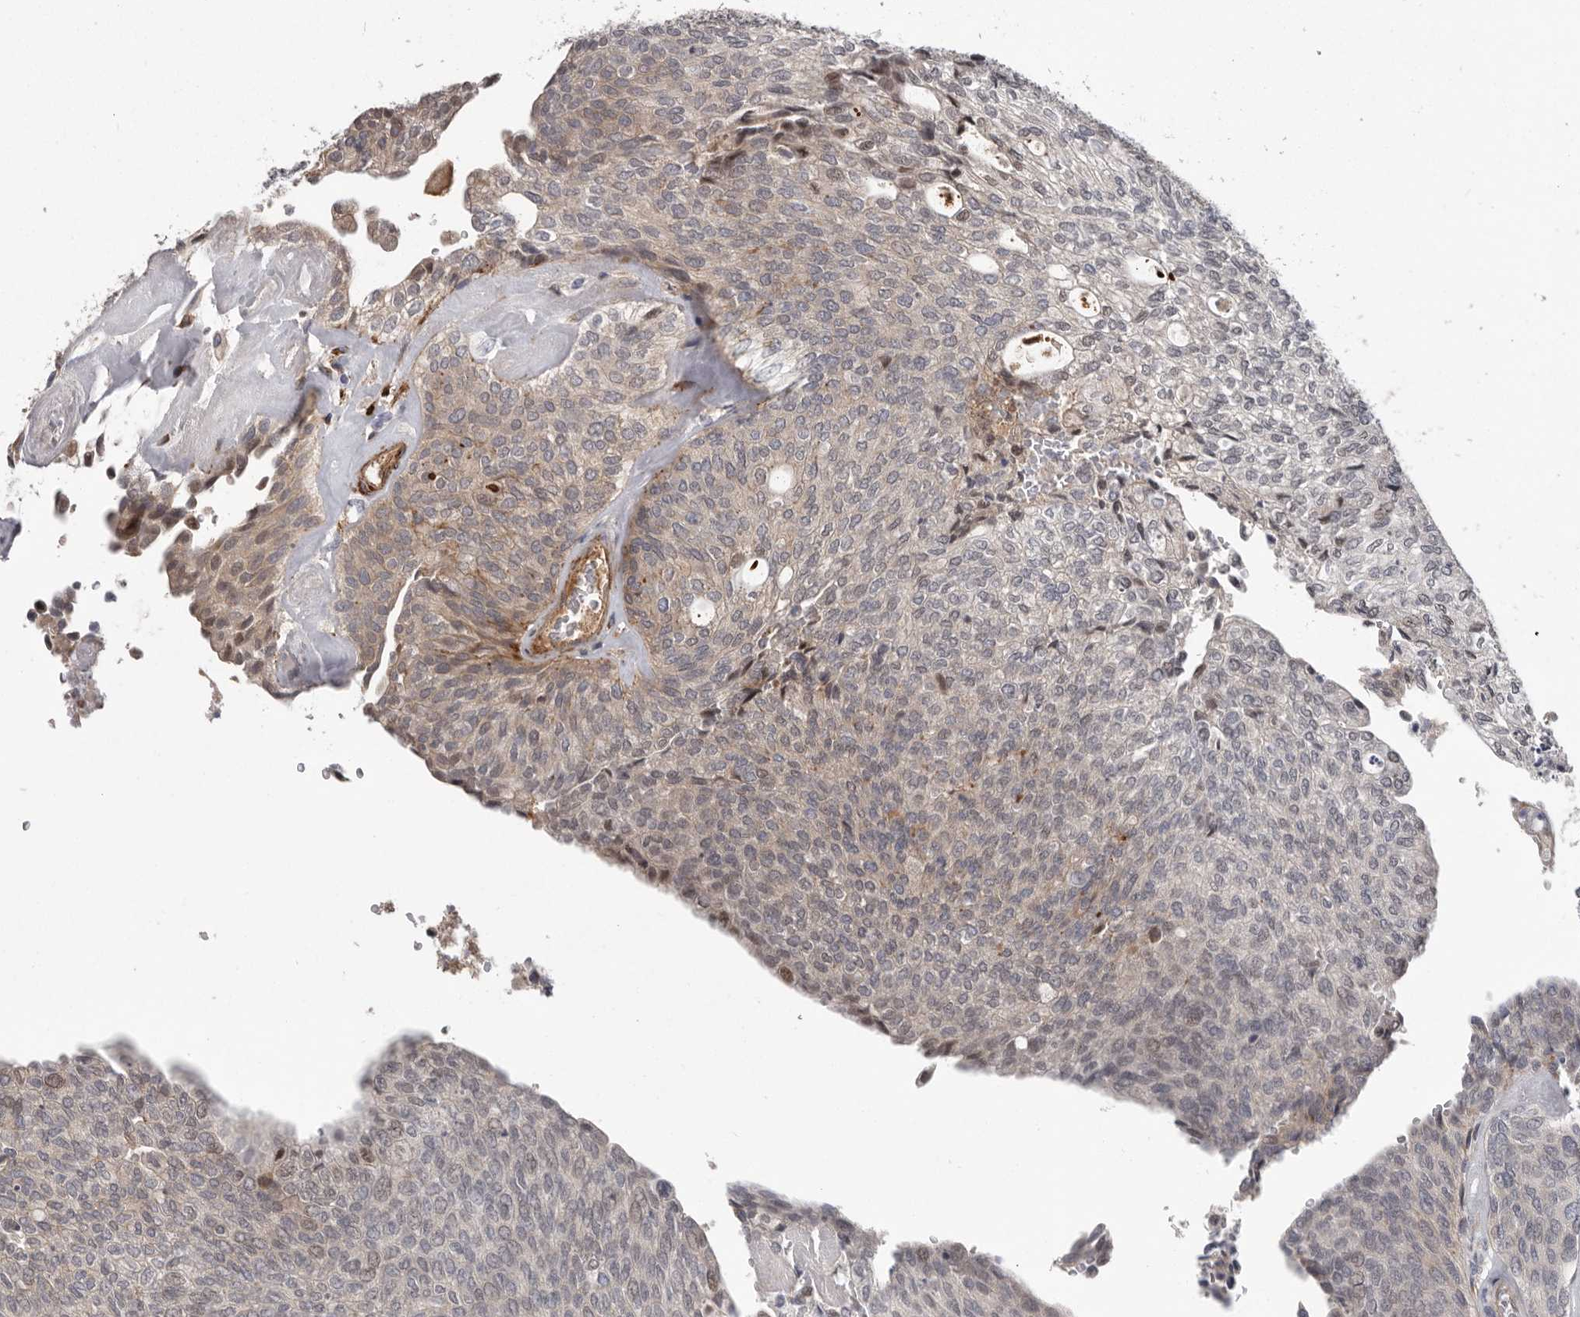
{"staining": {"intensity": "weak", "quantity": "<25%", "location": "cytoplasmic/membranous"}, "tissue": "urothelial cancer", "cell_type": "Tumor cells", "image_type": "cancer", "snomed": [{"axis": "morphology", "description": "Urothelial carcinoma, Low grade"}, {"axis": "topography", "description": "Urinary bladder"}], "caption": "Immunohistochemistry photomicrograph of neoplastic tissue: human low-grade urothelial carcinoma stained with DAB shows no significant protein positivity in tumor cells. (IHC, brightfield microscopy, high magnification).", "gene": "ATXN3L", "patient": {"sex": "female", "age": 79}}